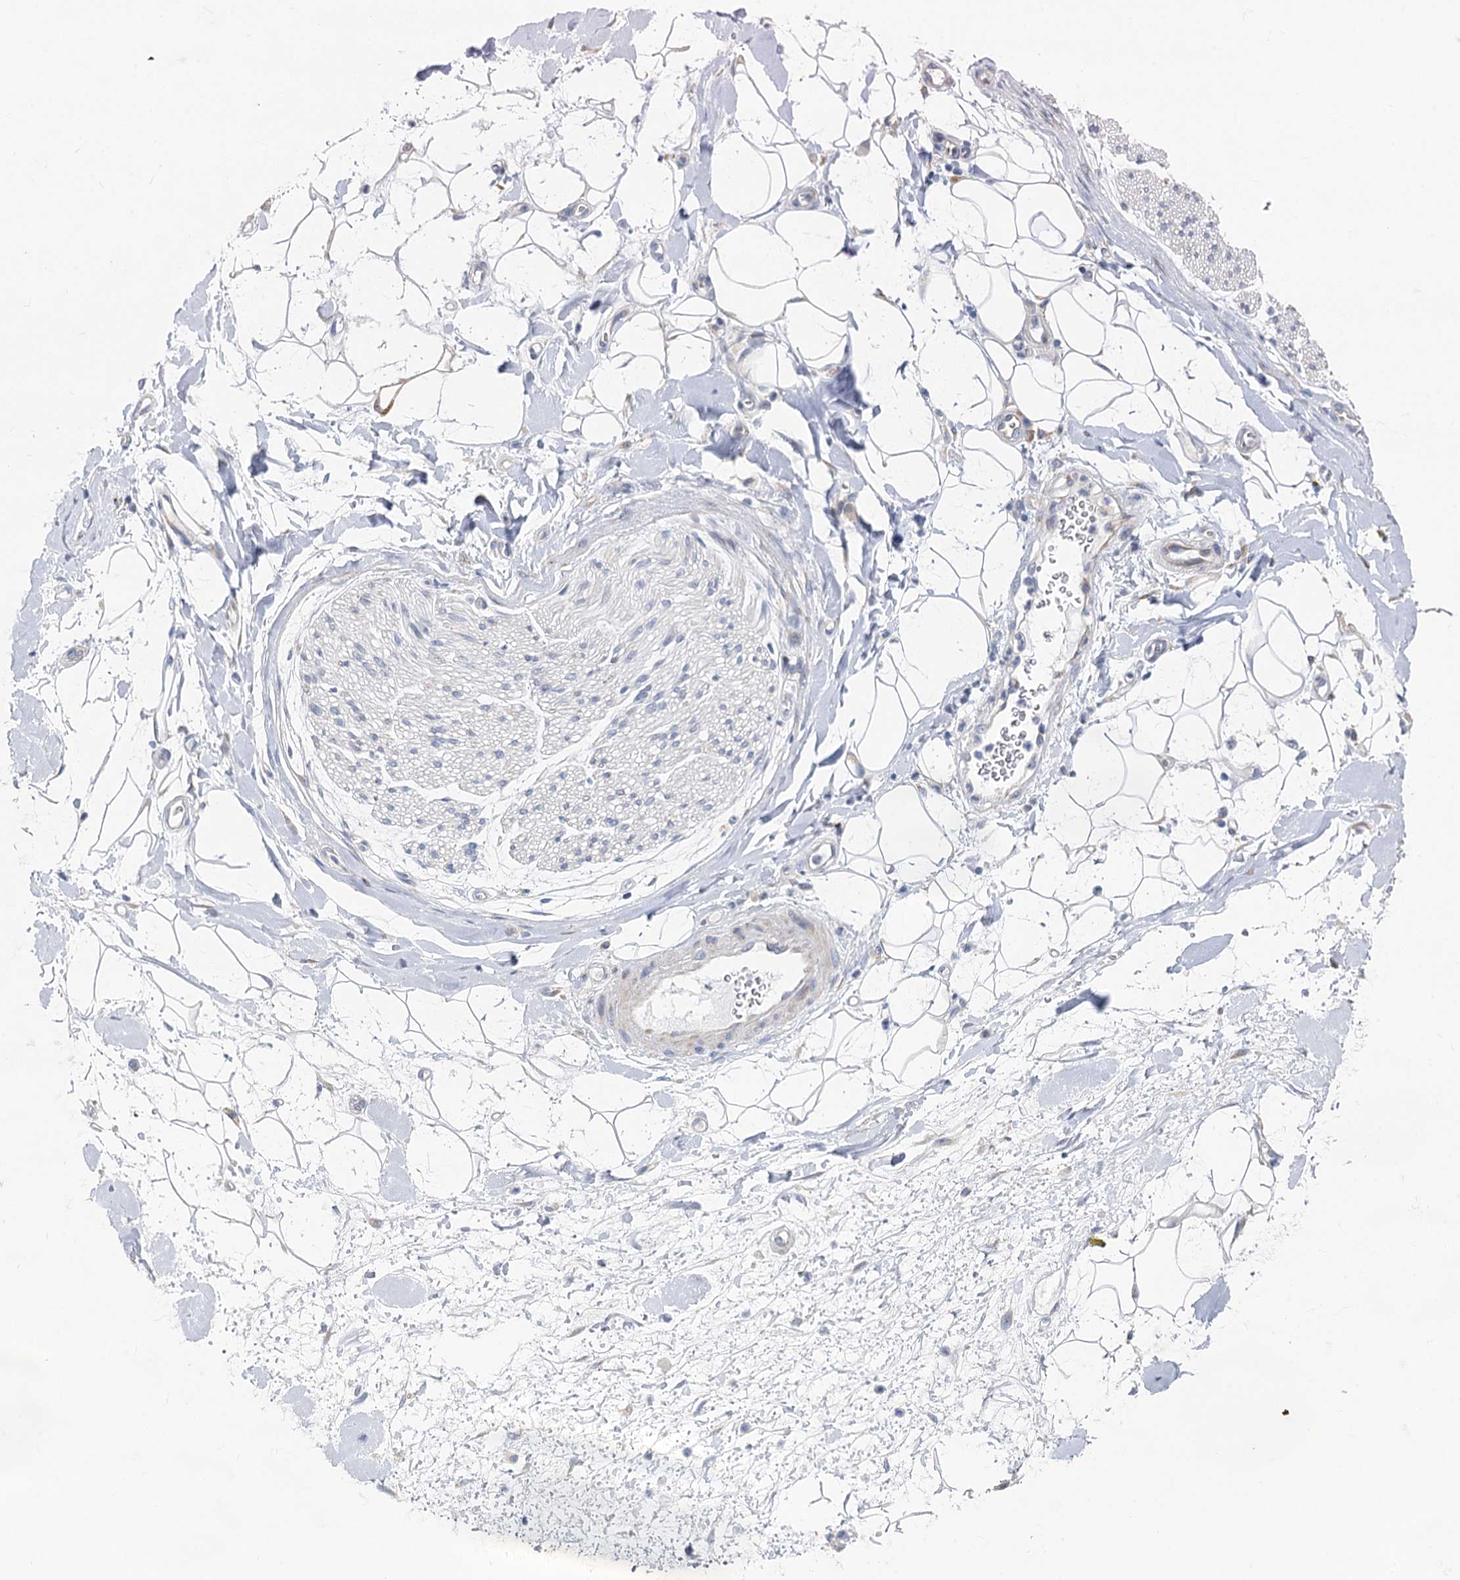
{"staining": {"intensity": "negative", "quantity": "none", "location": "none"}, "tissue": "adipose tissue", "cell_type": "Adipocytes", "image_type": "normal", "snomed": [{"axis": "morphology", "description": "Normal tissue, NOS"}, {"axis": "morphology", "description": "Adenocarcinoma, NOS"}, {"axis": "topography", "description": "Pancreas"}, {"axis": "topography", "description": "Peripheral nerve tissue"}], "caption": "The image shows no staining of adipocytes in benign adipose tissue.", "gene": "PRSS35", "patient": {"sex": "male", "age": 59}}